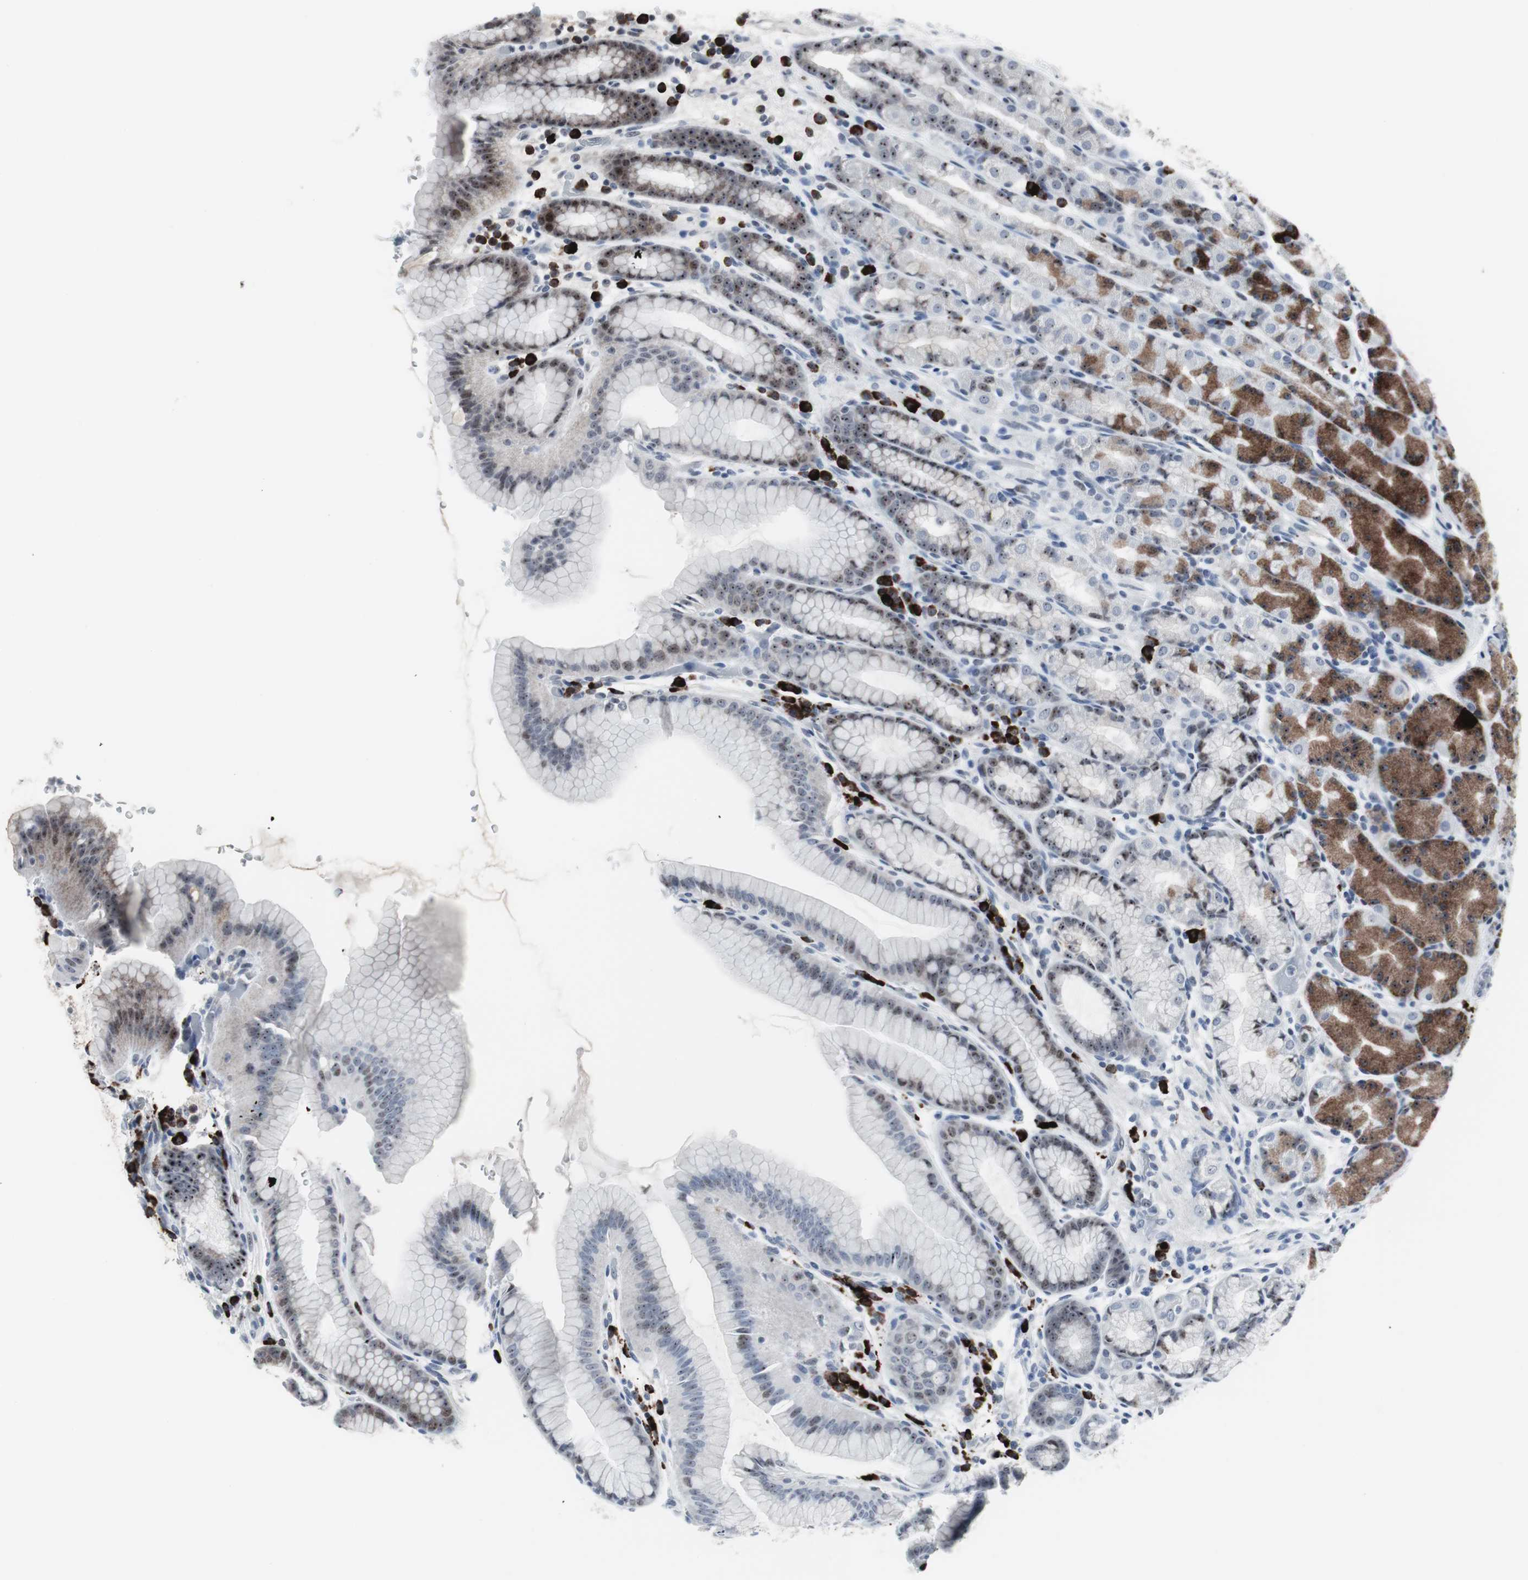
{"staining": {"intensity": "strong", "quantity": "<25%", "location": "cytoplasmic/membranous,nuclear"}, "tissue": "stomach", "cell_type": "Glandular cells", "image_type": "normal", "snomed": [{"axis": "morphology", "description": "Normal tissue, NOS"}, {"axis": "topography", "description": "Stomach, upper"}], "caption": "Normal stomach displays strong cytoplasmic/membranous,nuclear expression in approximately <25% of glandular cells.", "gene": "DOK1", "patient": {"sex": "male", "age": 68}}